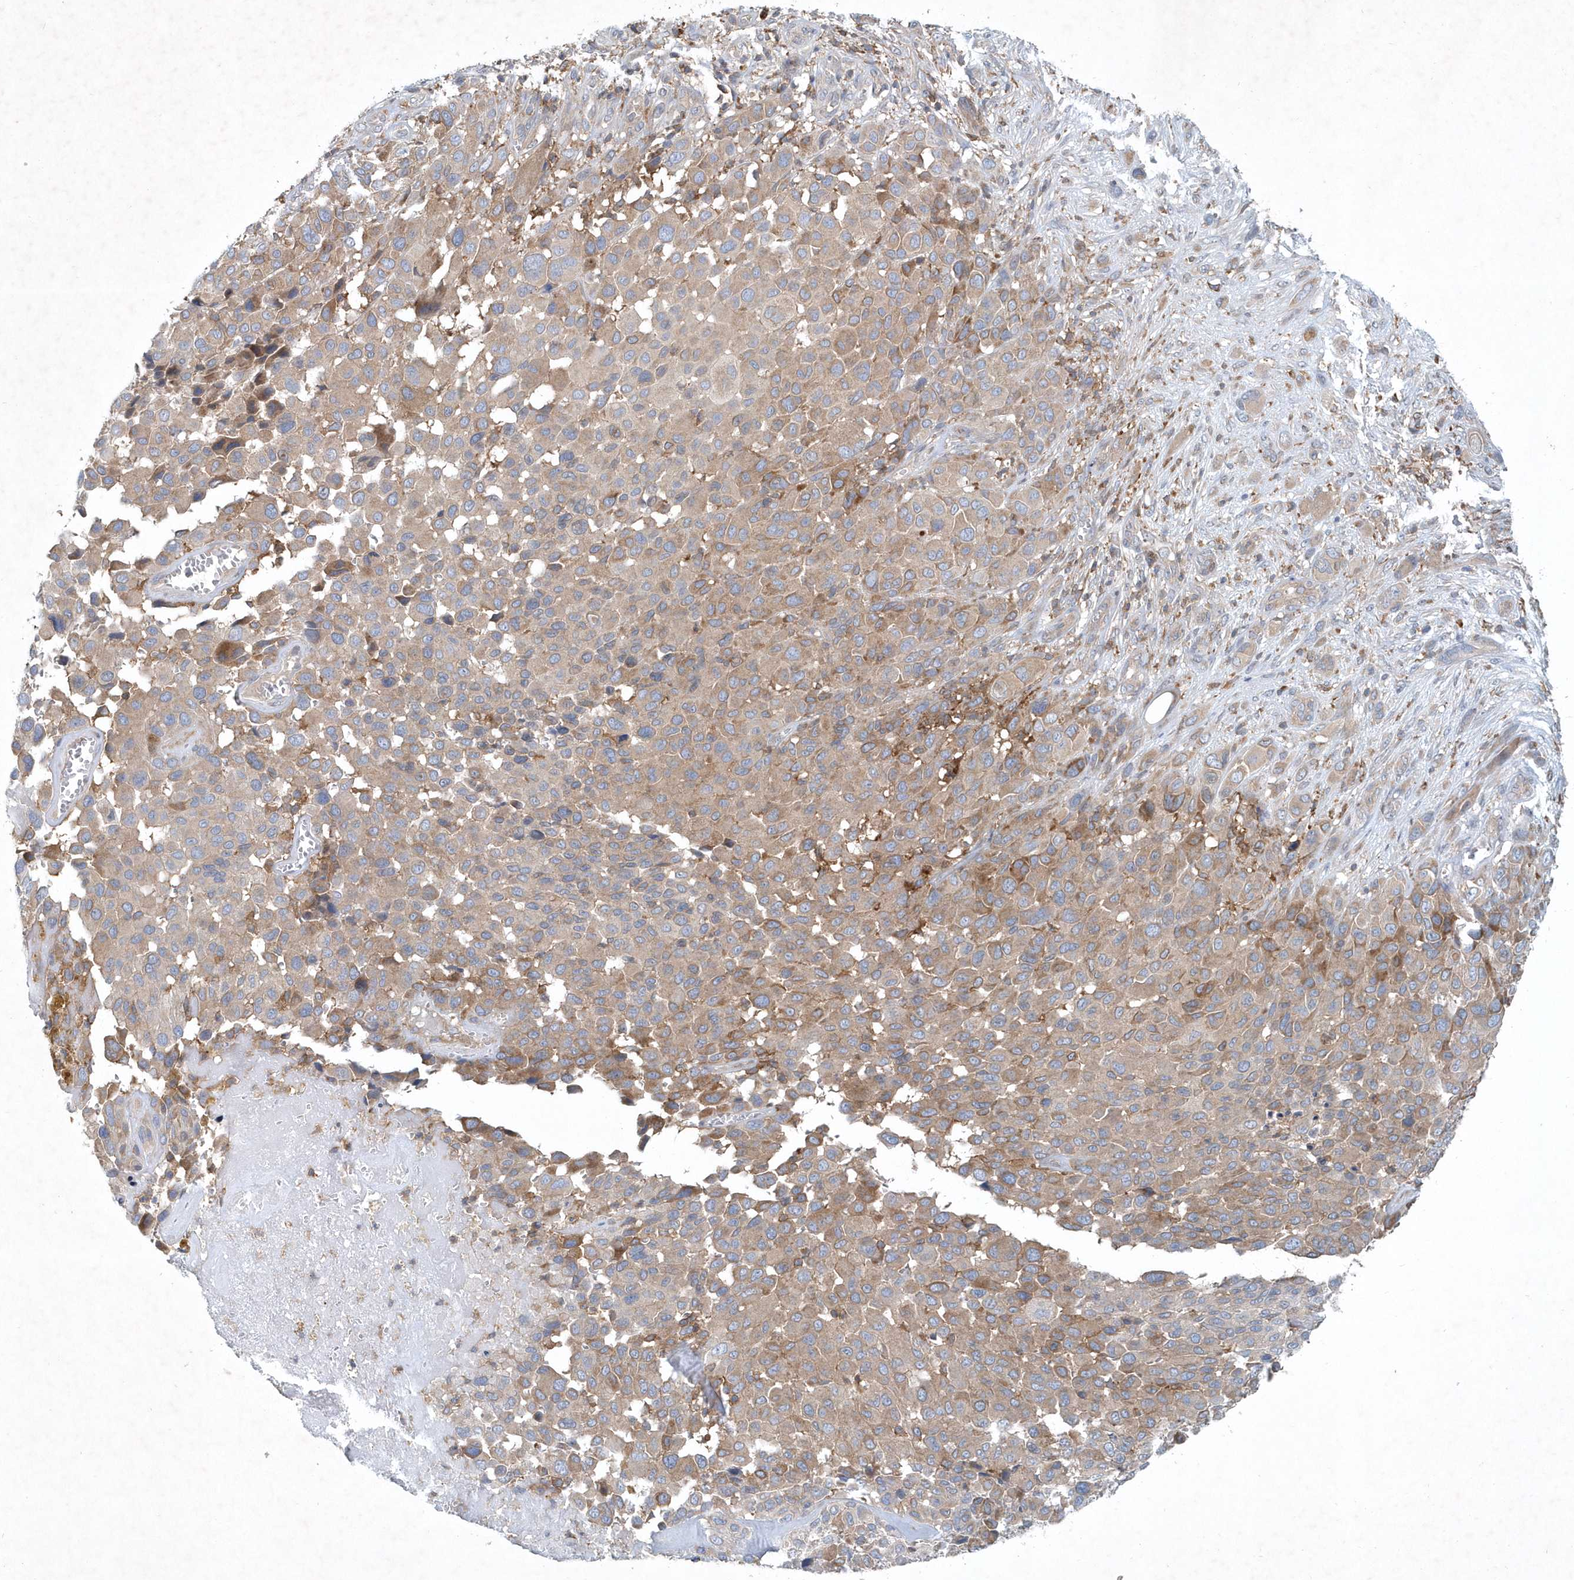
{"staining": {"intensity": "weak", "quantity": "25%-75%", "location": "cytoplasmic/membranous"}, "tissue": "melanoma", "cell_type": "Tumor cells", "image_type": "cancer", "snomed": [{"axis": "morphology", "description": "Malignant melanoma, NOS"}, {"axis": "topography", "description": "Skin of trunk"}], "caption": "Protein staining of malignant melanoma tissue shows weak cytoplasmic/membranous positivity in approximately 25%-75% of tumor cells.", "gene": "P2RY10", "patient": {"sex": "male", "age": 71}}